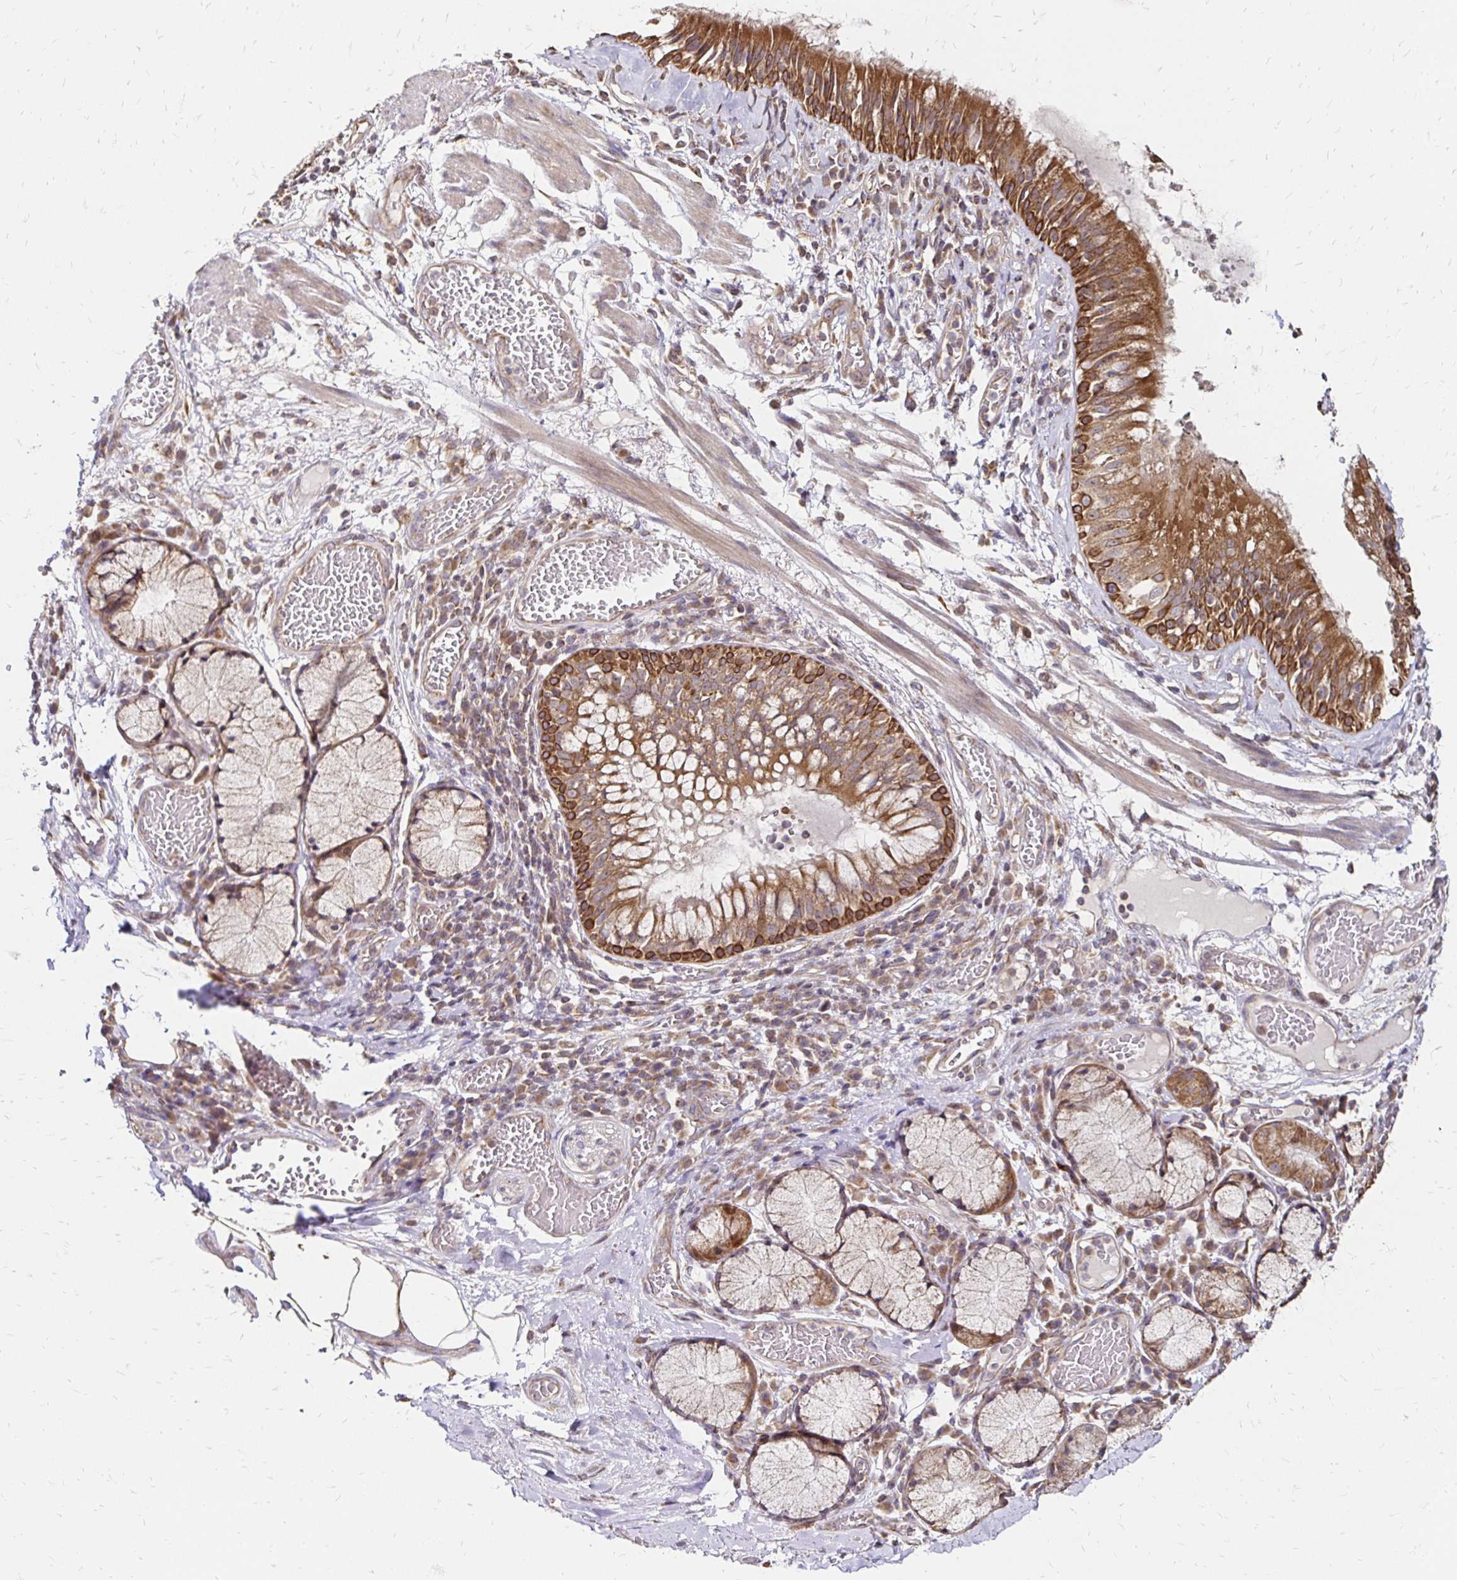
{"staining": {"intensity": "moderate", "quantity": "25%-75%", "location": "cytoplasmic/membranous"}, "tissue": "adipose tissue", "cell_type": "Adipocytes", "image_type": "normal", "snomed": [{"axis": "morphology", "description": "Normal tissue, NOS"}, {"axis": "topography", "description": "Cartilage tissue"}, {"axis": "topography", "description": "Bronchus"}], "caption": "IHC photomicrograph of benign human adipose tissue stained for a protein (brown), which exhibits medium levels of moderate cytoplasmic/membranous positivity in approximately 25%-75% of adipocytes.", "gene": "ZW10", "patient": {"sex": "male", "age": 56}}